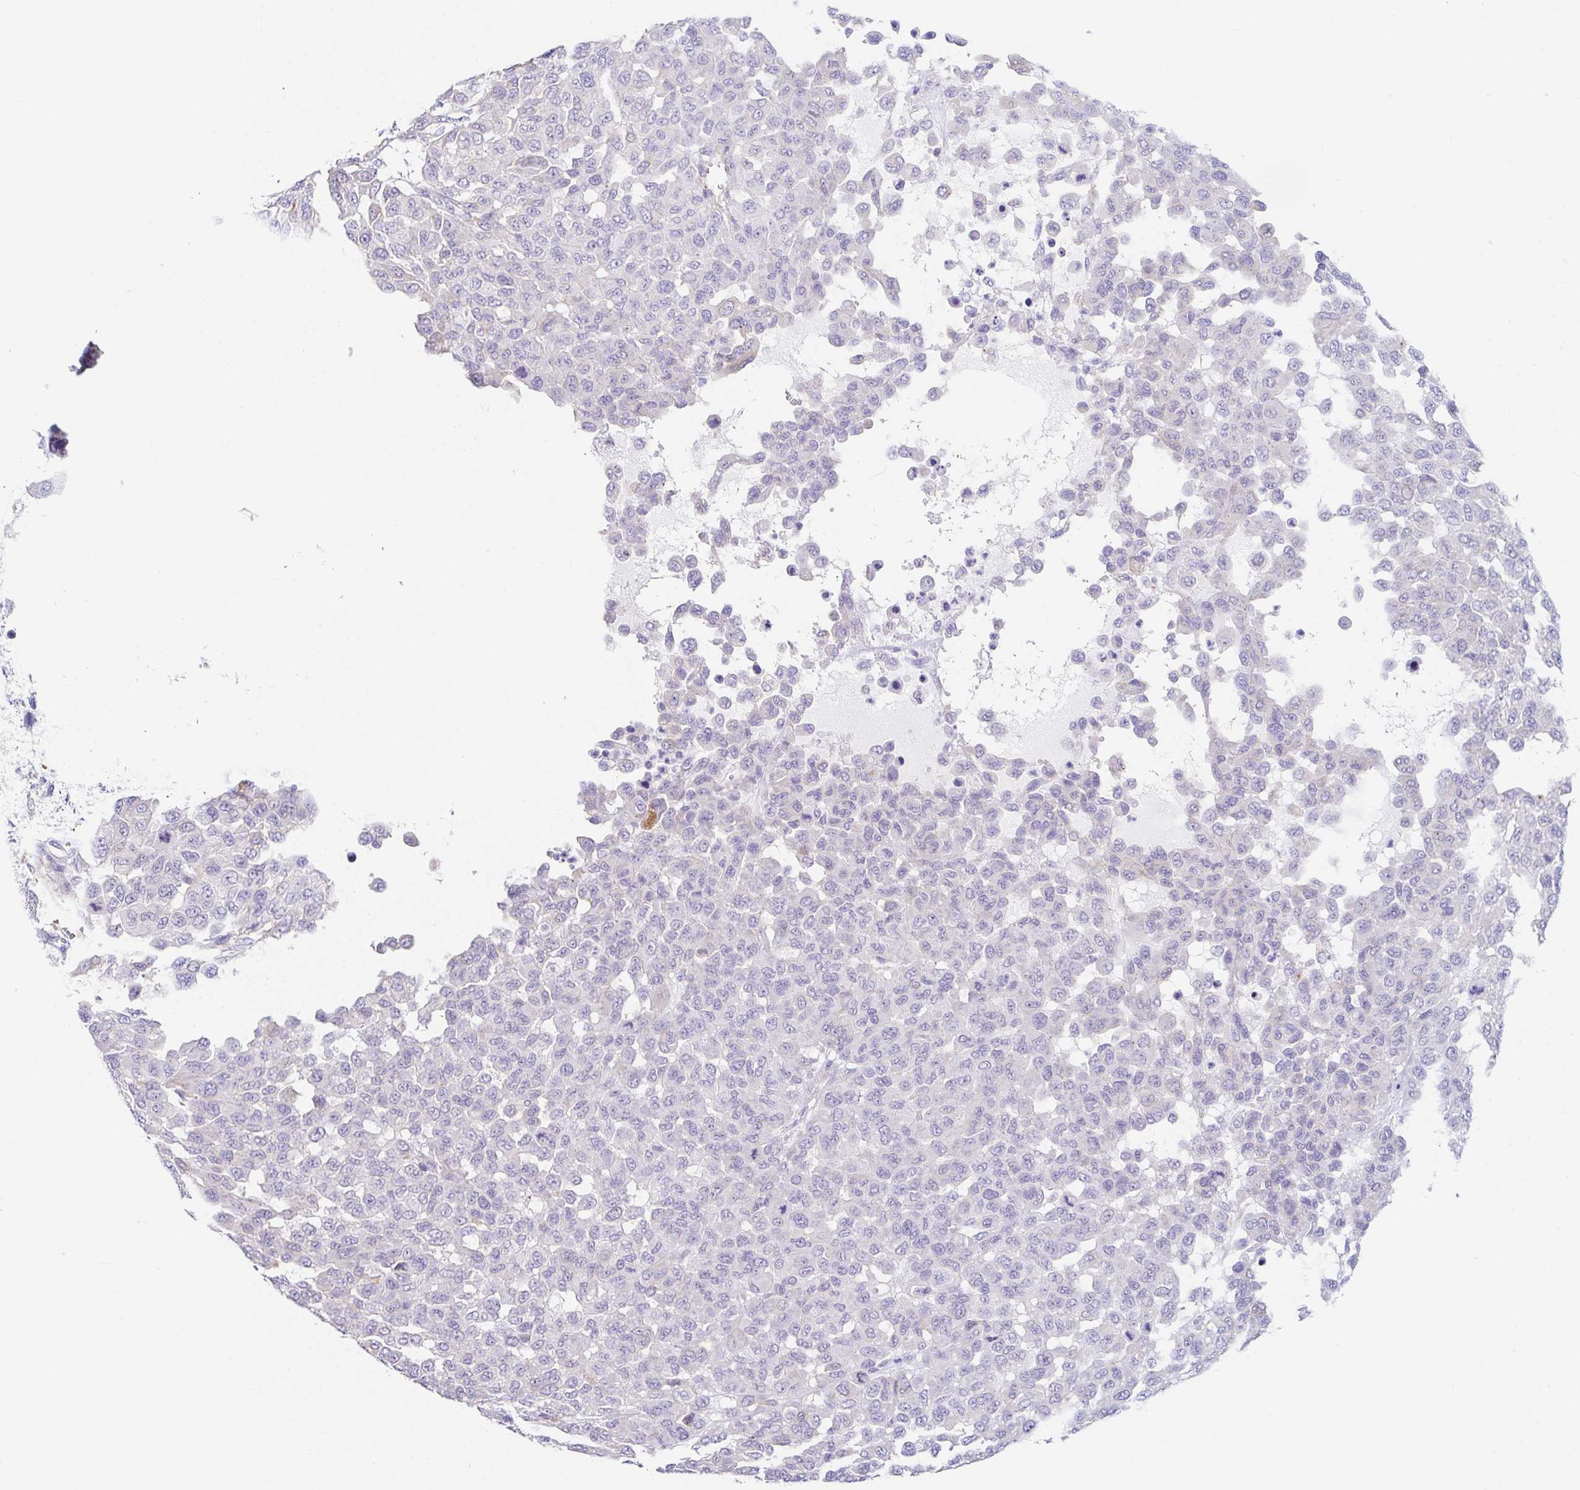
{"staining": {"intensity": "negative", "quantity": "none", "location": "none"}, "tissue": "melanoma", "cell_type": "Tumor cells", "image_type": "cancer", "snomed": [{"axis": "morphology", "description": "Malignant melanoma, NOS"}, {"axis": "topography", "description": "Skin"}], "caption": "Tumor cells show no significant expression in melanoma.", "gene": "DKK4", "patient": {"sex": "male", "age": 62}}